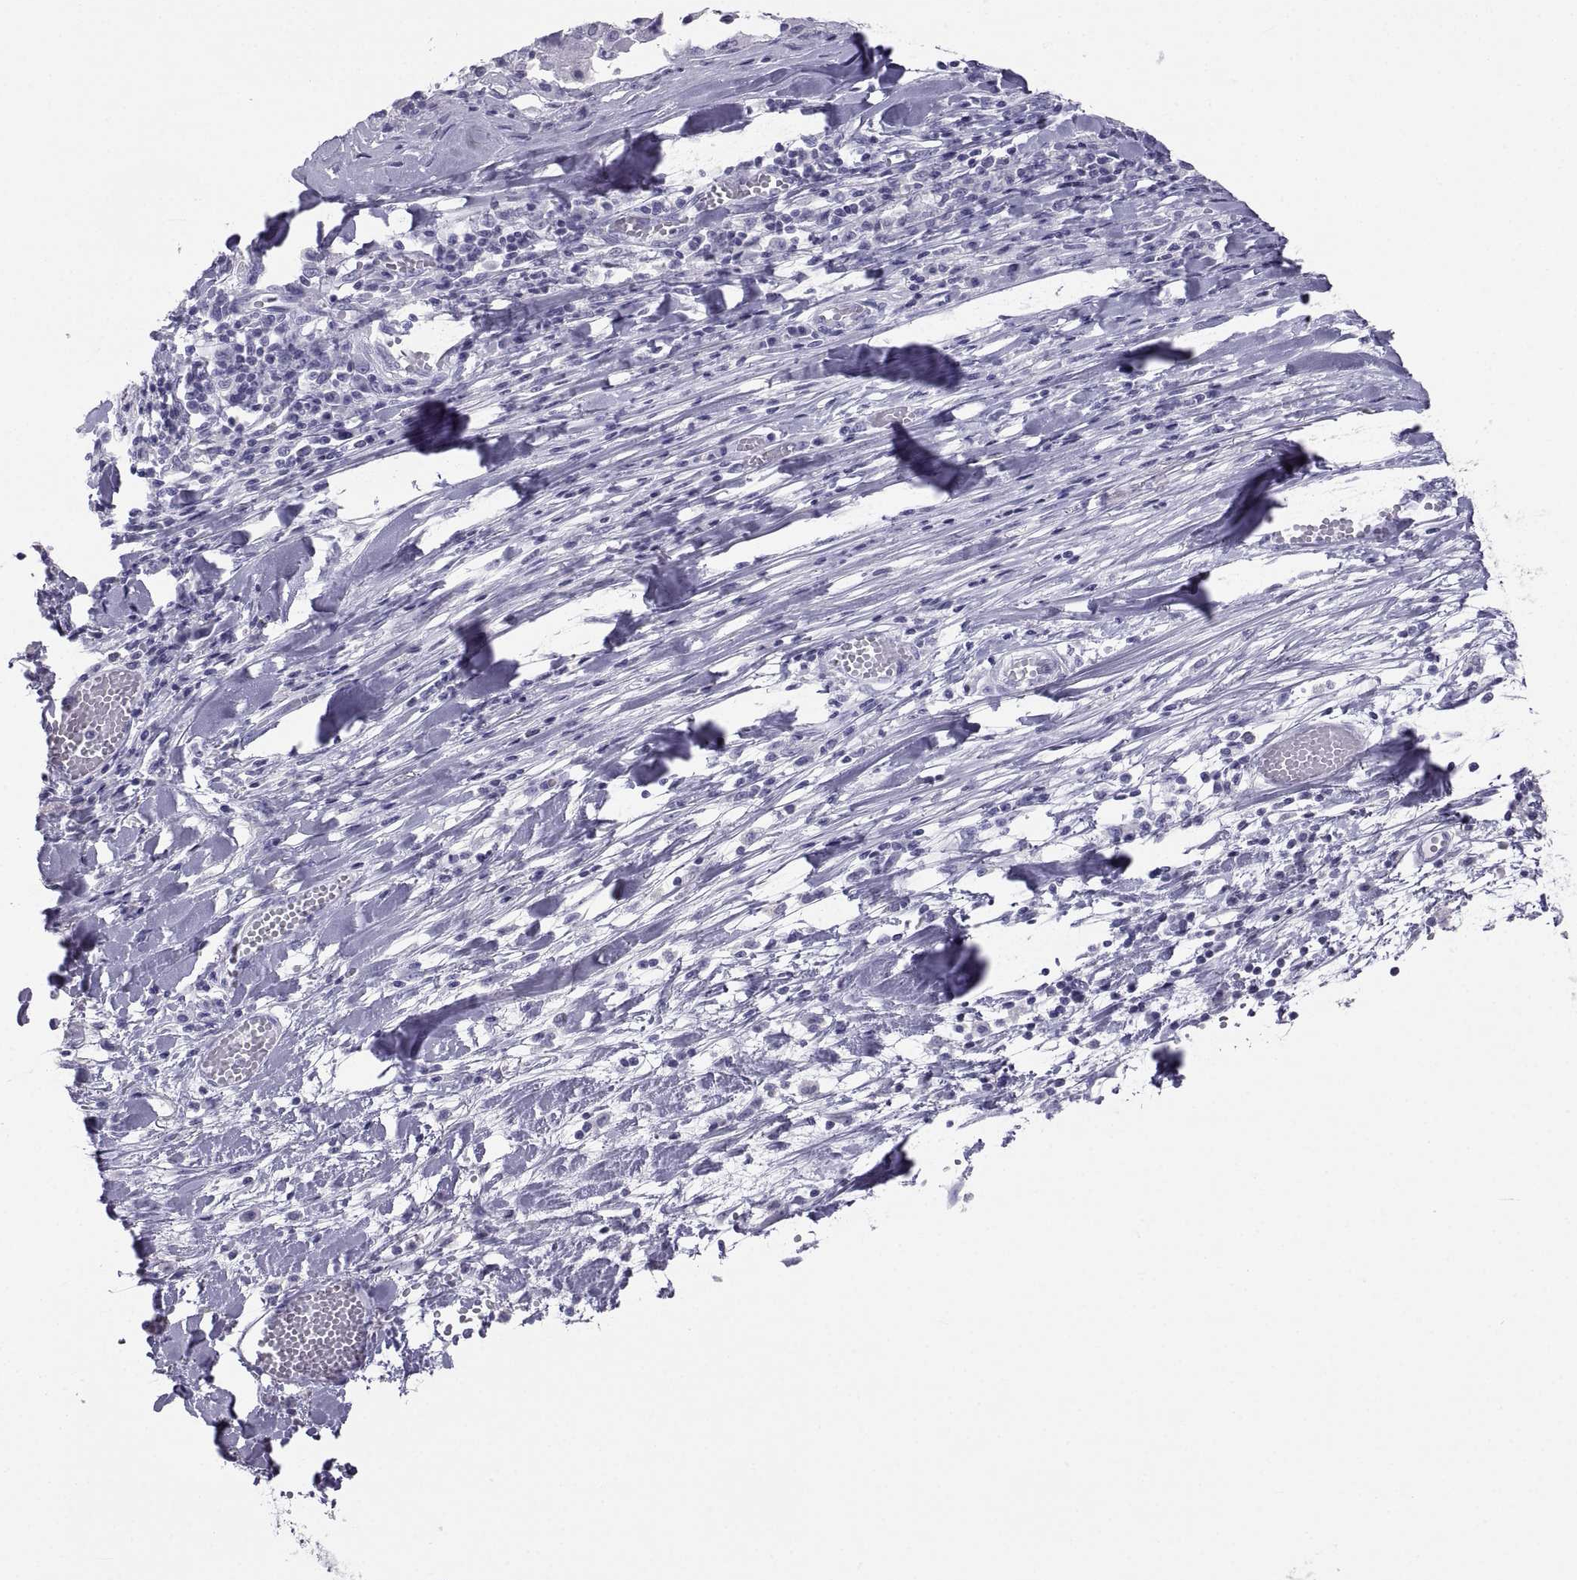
{"staining": {"intensity": "negative", "quantity": "none", "location": "none"}, "tissue": "melanoma", "cell_type": "Tumor cells", "image_type": "cancer", "snomed": [{"axis": "morphology", "description": "Malignant melanoma, Metastatic site"}, {"axis": "topography", "description": "Lymph node"}], "caption": "Tumor cells show no significant protein expression in melanoma.", "gene": "PCSK1N", "patient": {"sex": "male", "age": 50}}